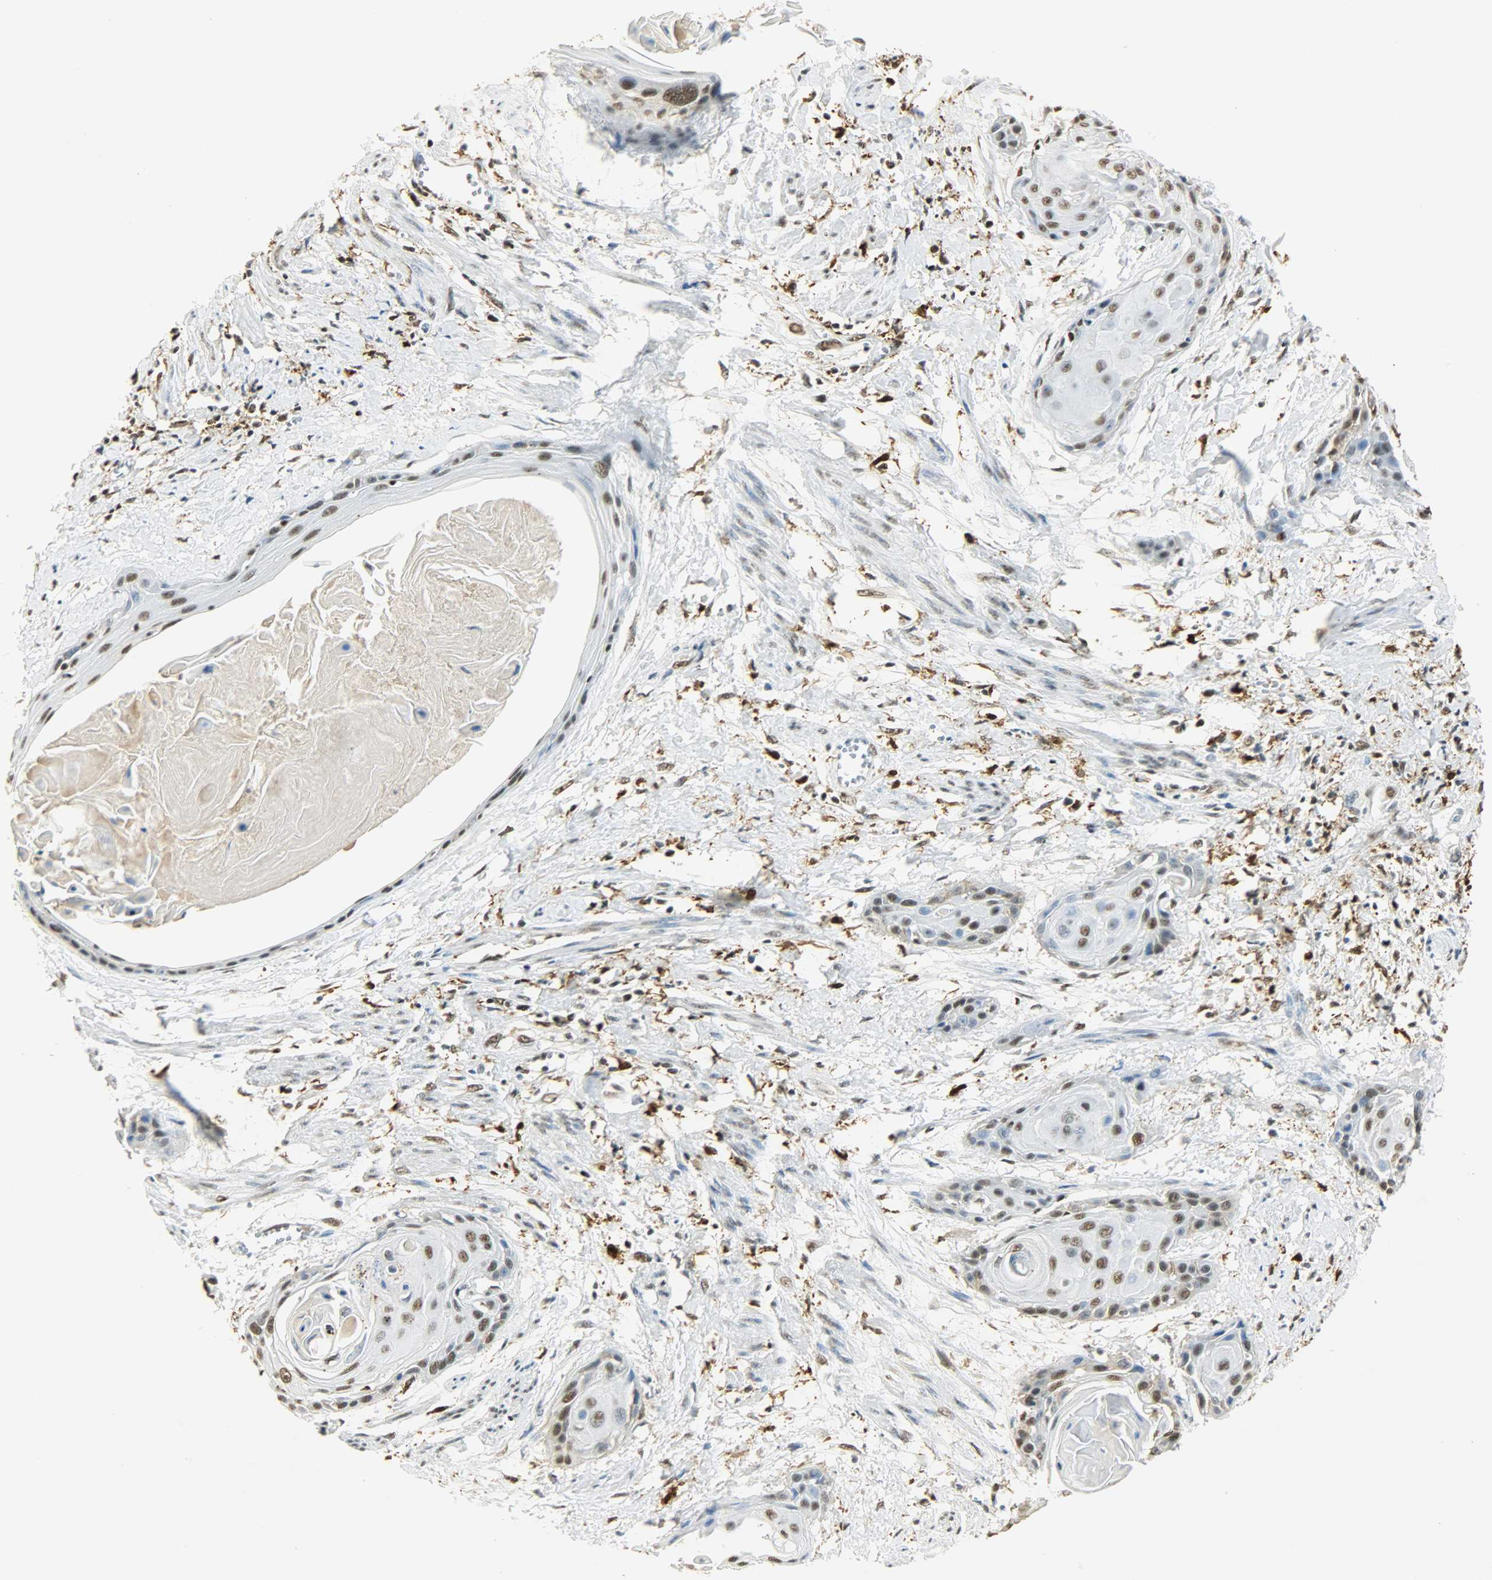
{"staining": {"intensity": "strong", "quantity": ">75%", "location": "nuclear"}, "tissue": "cervical cancer", "cell_type": "Tumor cells", "image_type": "cancer", "snomed": [{"axis": "morphology", "description": "Squamous cell carcinoma, NOS"}, {"axis": "topography", "description": "Cervix"}], "caption": "This image shows immunohistochemistry staining of human cervical squamous cell carcinoma, with high strong nuclear expression in approximately >75% of tumor cells.", "gene": "NGFR", "patient": {"sex": "female", "age": 57}}